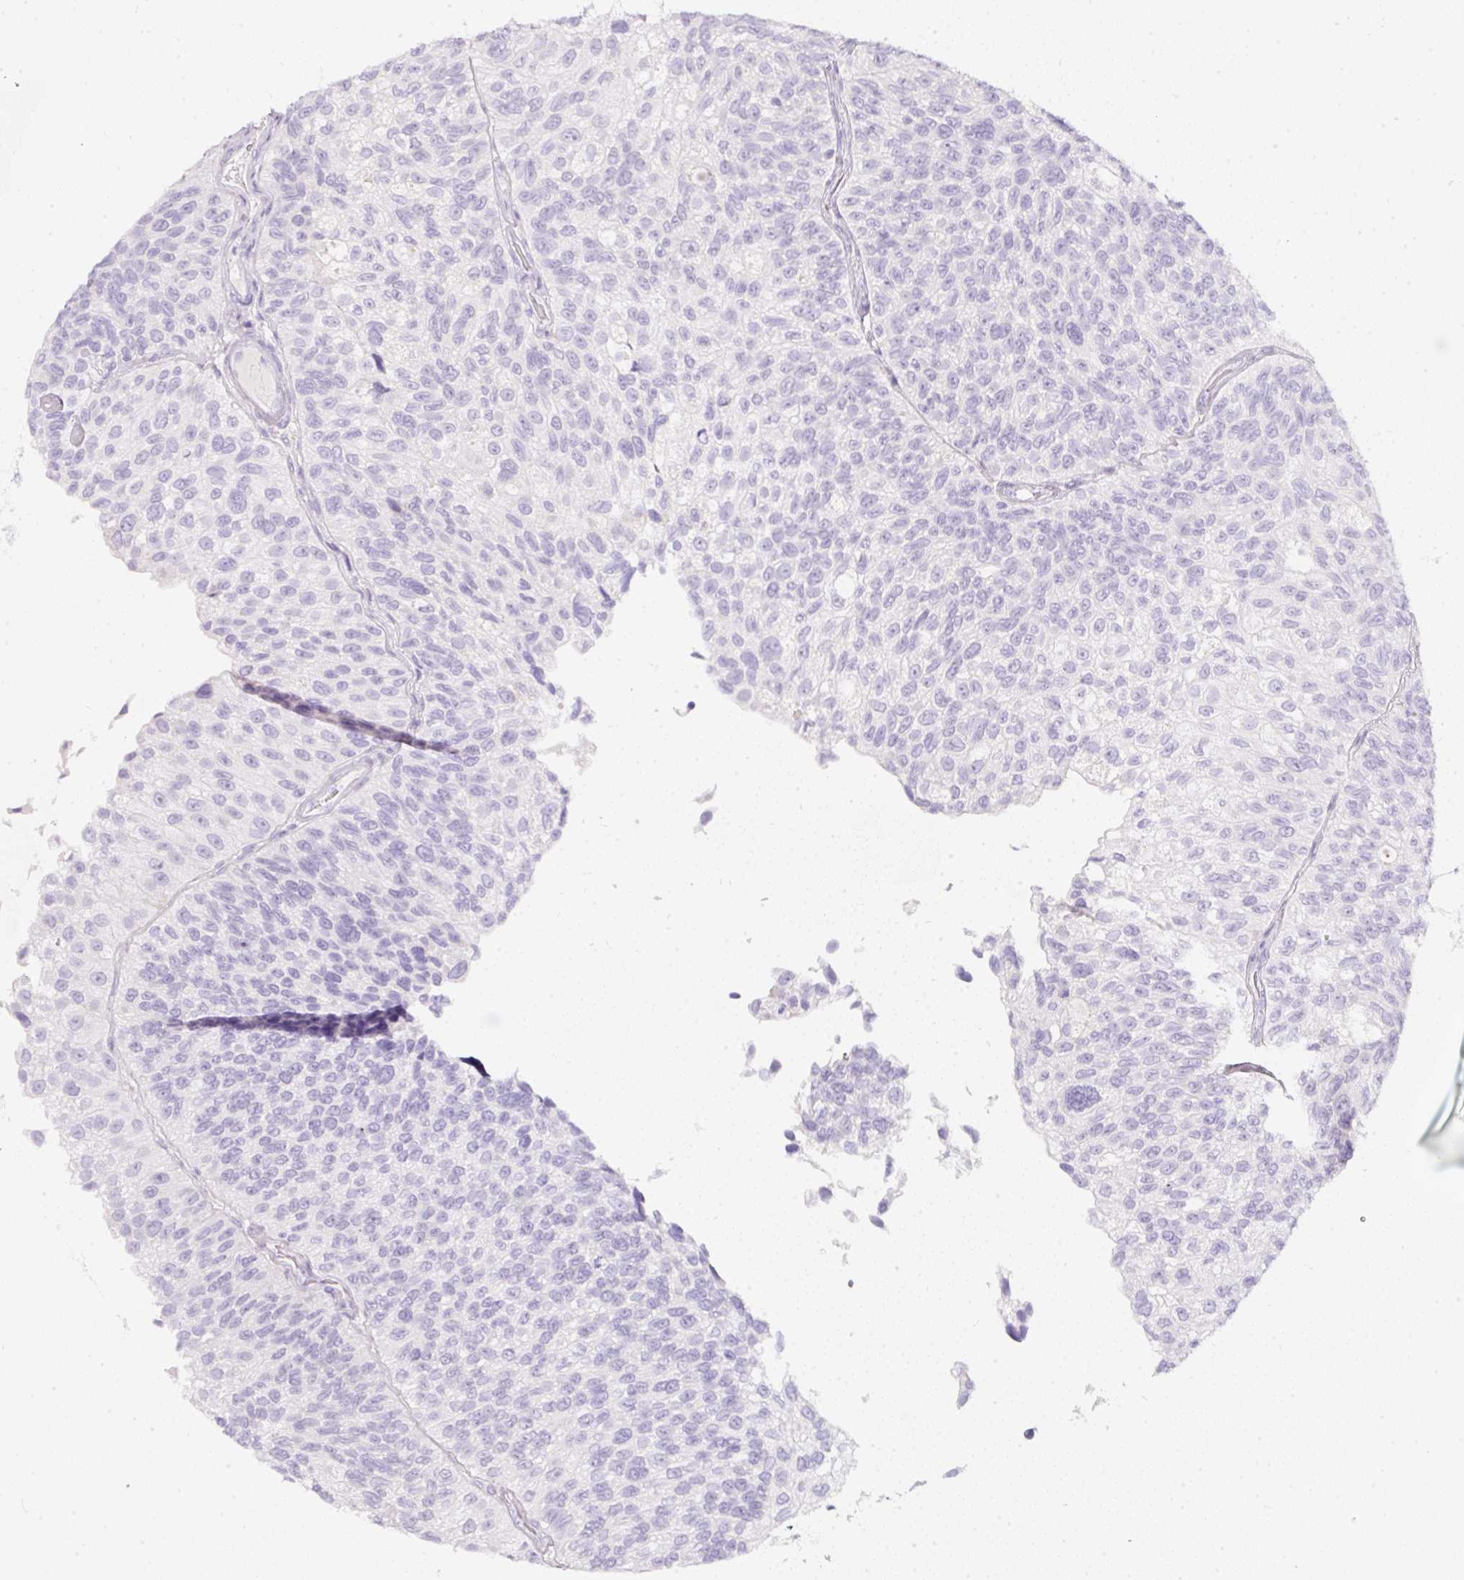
{"staining": {"intensity": "negative", "quantity": "none", "location": "none"}, "tissue": "urothelial cancer", "cell_type": "Tumor cells", "image_type": "cancer", "snomed": [{"axis": "morphology", "description": "Urothelial carcinoma, NOS"}, {"axis": "topography", "description": "Urinary bladder"}], "caption": "Transitional cell carcinoma stained for a protein using immunohistochemistry (IHC) exhibits no expression tumor cells.", "gene": "SLC2A2", "patient": {"sex": "male", "age": 87}}